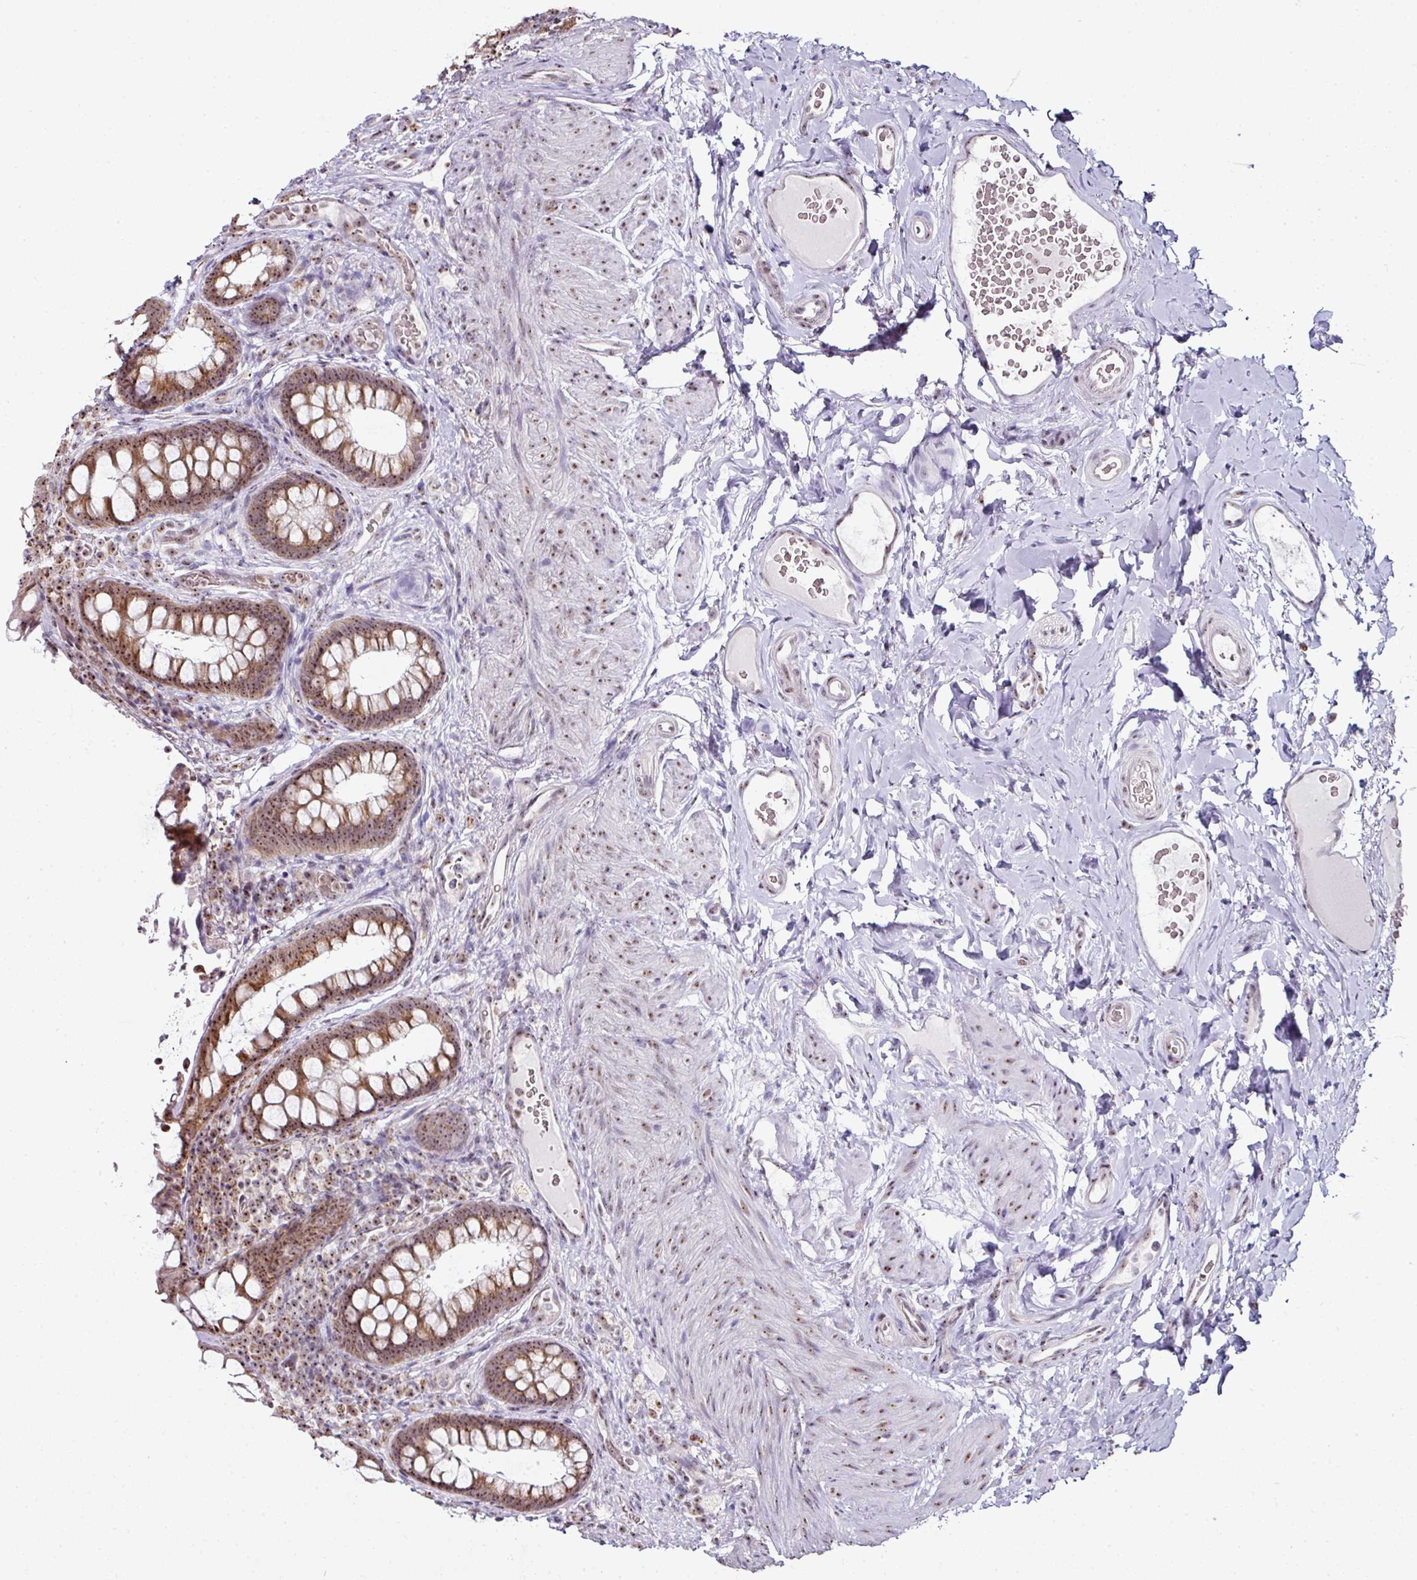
{"staining": {"intensity": "moderate", "quantity": ">75%", "location": "cytoplasmic/membranous,nuclear"}, "tissue": "rectum", "cell_type": "Glandular cells", "image_type": "normal", "snomed": [{"axis": "morphology", "description": "Normal tissue, NOS"}, {"axis": "topography", "description": "Rectum"}, {"axis": "topography", "description": "Peripheral nerve tissue"}], "caption": "Immunohistochemistry (IHC) (DAB) staining of normal rectum exhibits moderate cytoplasmic/membranous,nuclear protein positivity in approximately >75% of glandular cells.", "gene": "NACC2", "patient": {"sex": "female", "age": 69}}